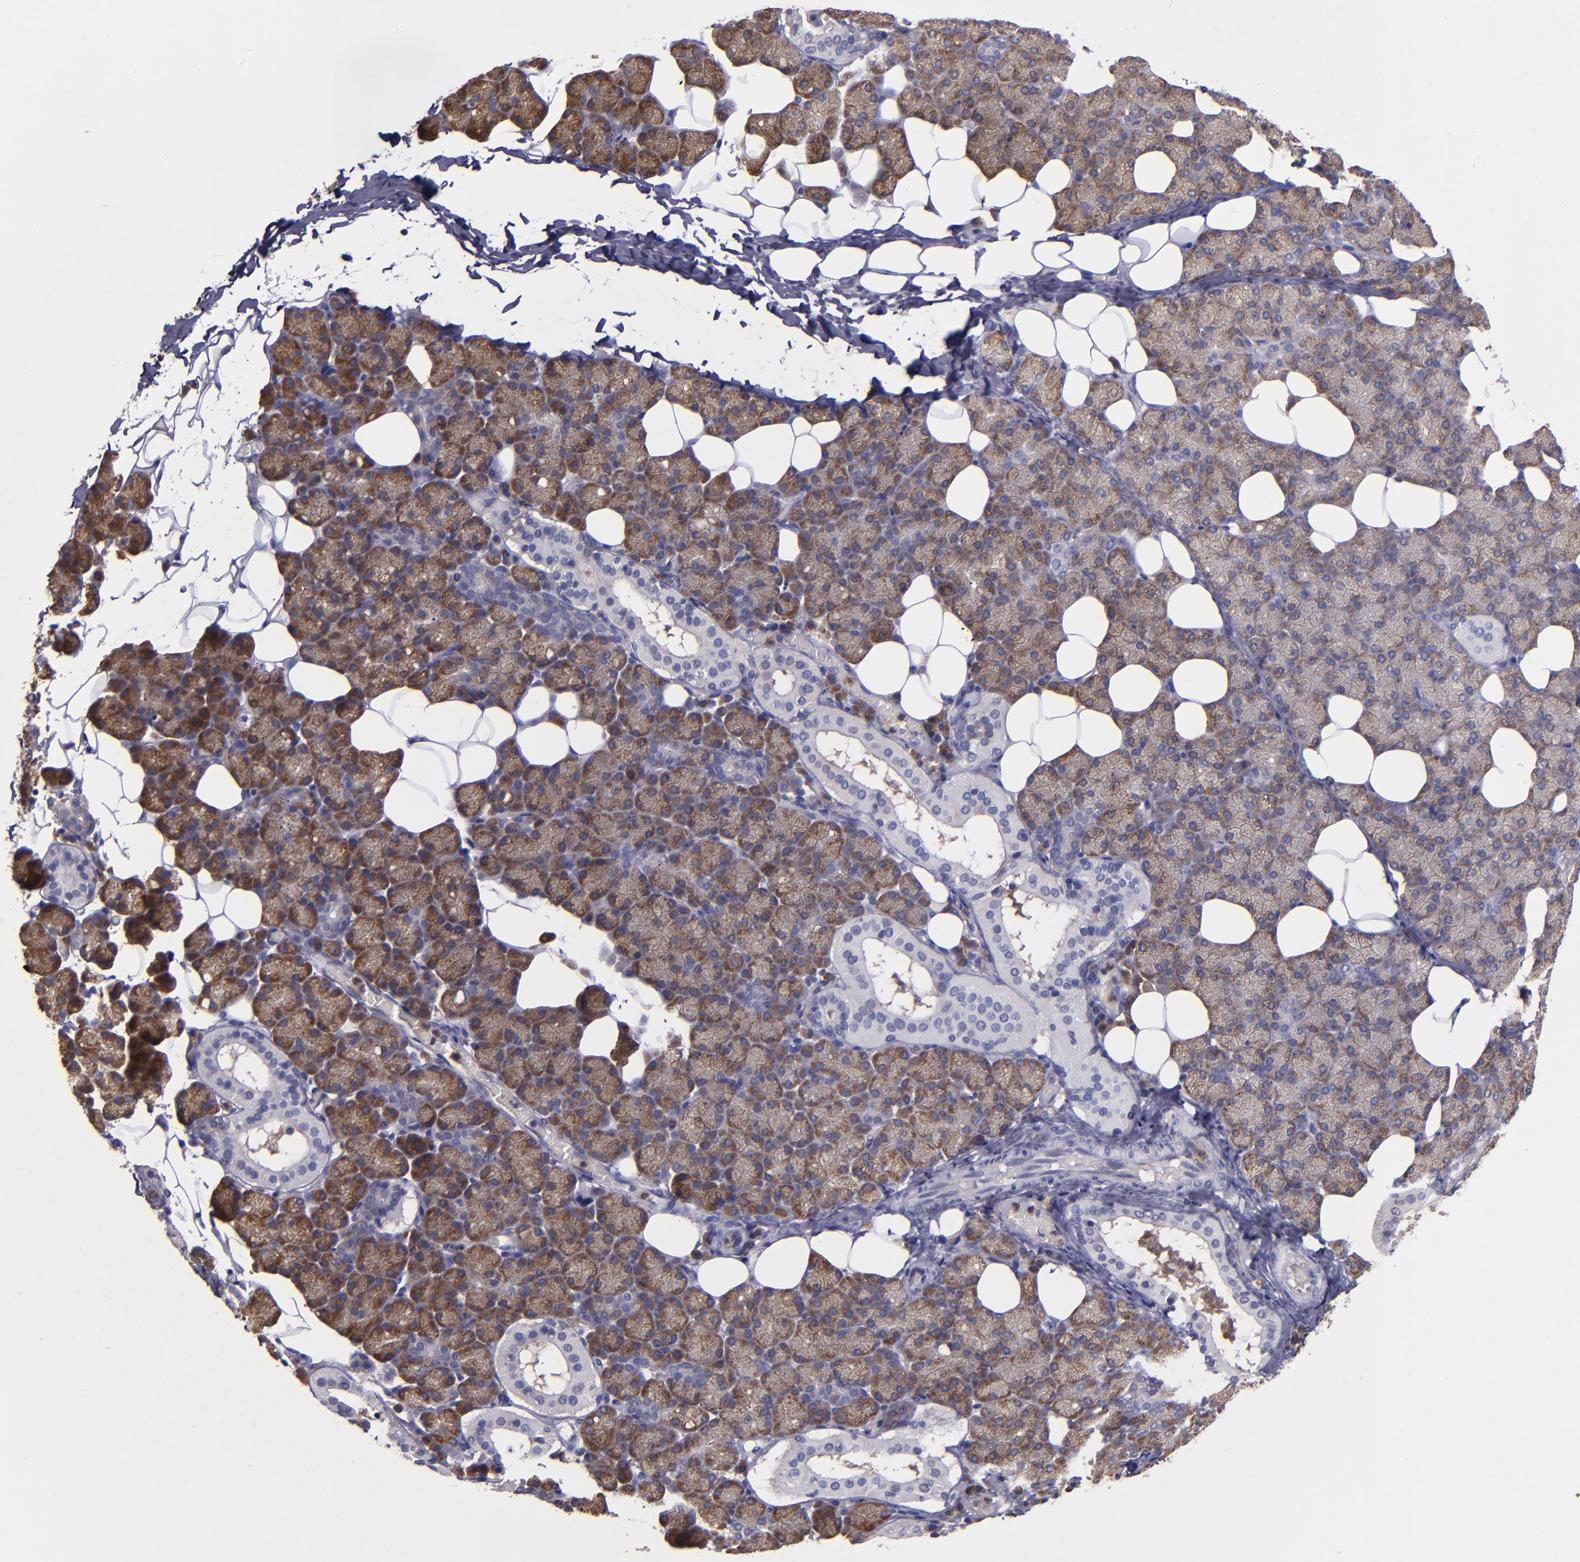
{"staining": {"intensity": "moderate", "quantity": ">75%", "location": "cytoplasmic/membranous"}, "tissue": "salivary gland", "cell_type": "Glandular cells", "image_type": "normal", "snomed": [{"axis": "morphology", "description": "Normal tissue, NOS"}, {"axis": "topography", "description": "Lymph node"}, {"axis": "topography", "description": "Salivary gland"}], "caption": "A photomicrograph of salivary gland stained for a protein displays moderate cytoplasmic/membranous brown staining in glandular cells.", "gene": "CARS1", "patient": {"sex": "male", "age": 8}}